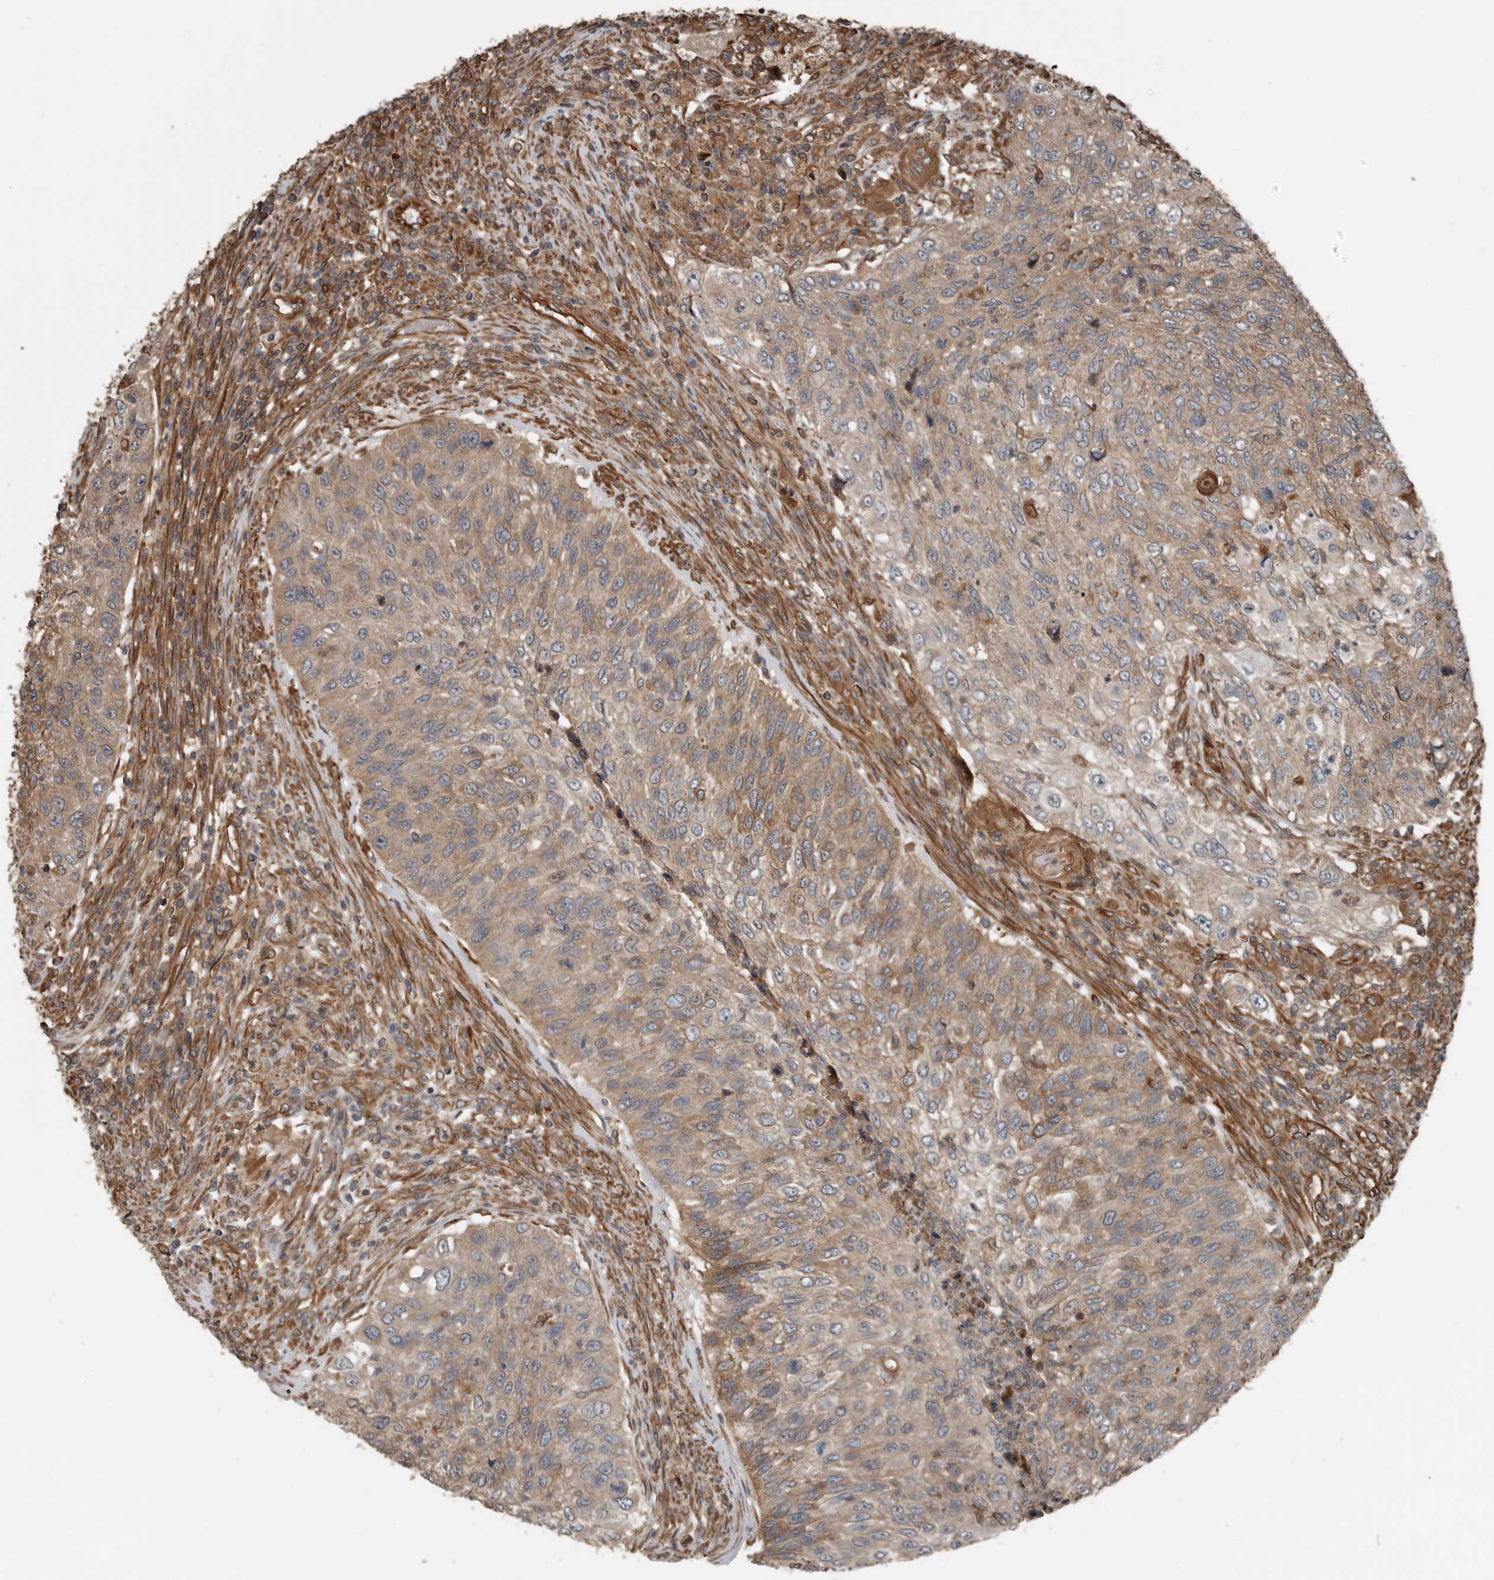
{"staining": {"intensity": "weak", "quantity": ">75%", "location": "cytoplasmic/membranous"}, "tissue": "urothelial cancer", "cell_type": "Tumor cells", "image_type": "cancer", "snomed": [{"axis": "morphology", "description": "Urothelial carcinoma, High grade"}, {"axis": "topography", "description": "Urinary bladder"}], "caption": "High-grade urothelial carcinoma tissue demonstrates weak cytoplasmic/membranous expression in approximately >75% of tumor cells", "gene": "YOD1", "patient": {"sex": "female", "age": 60}}